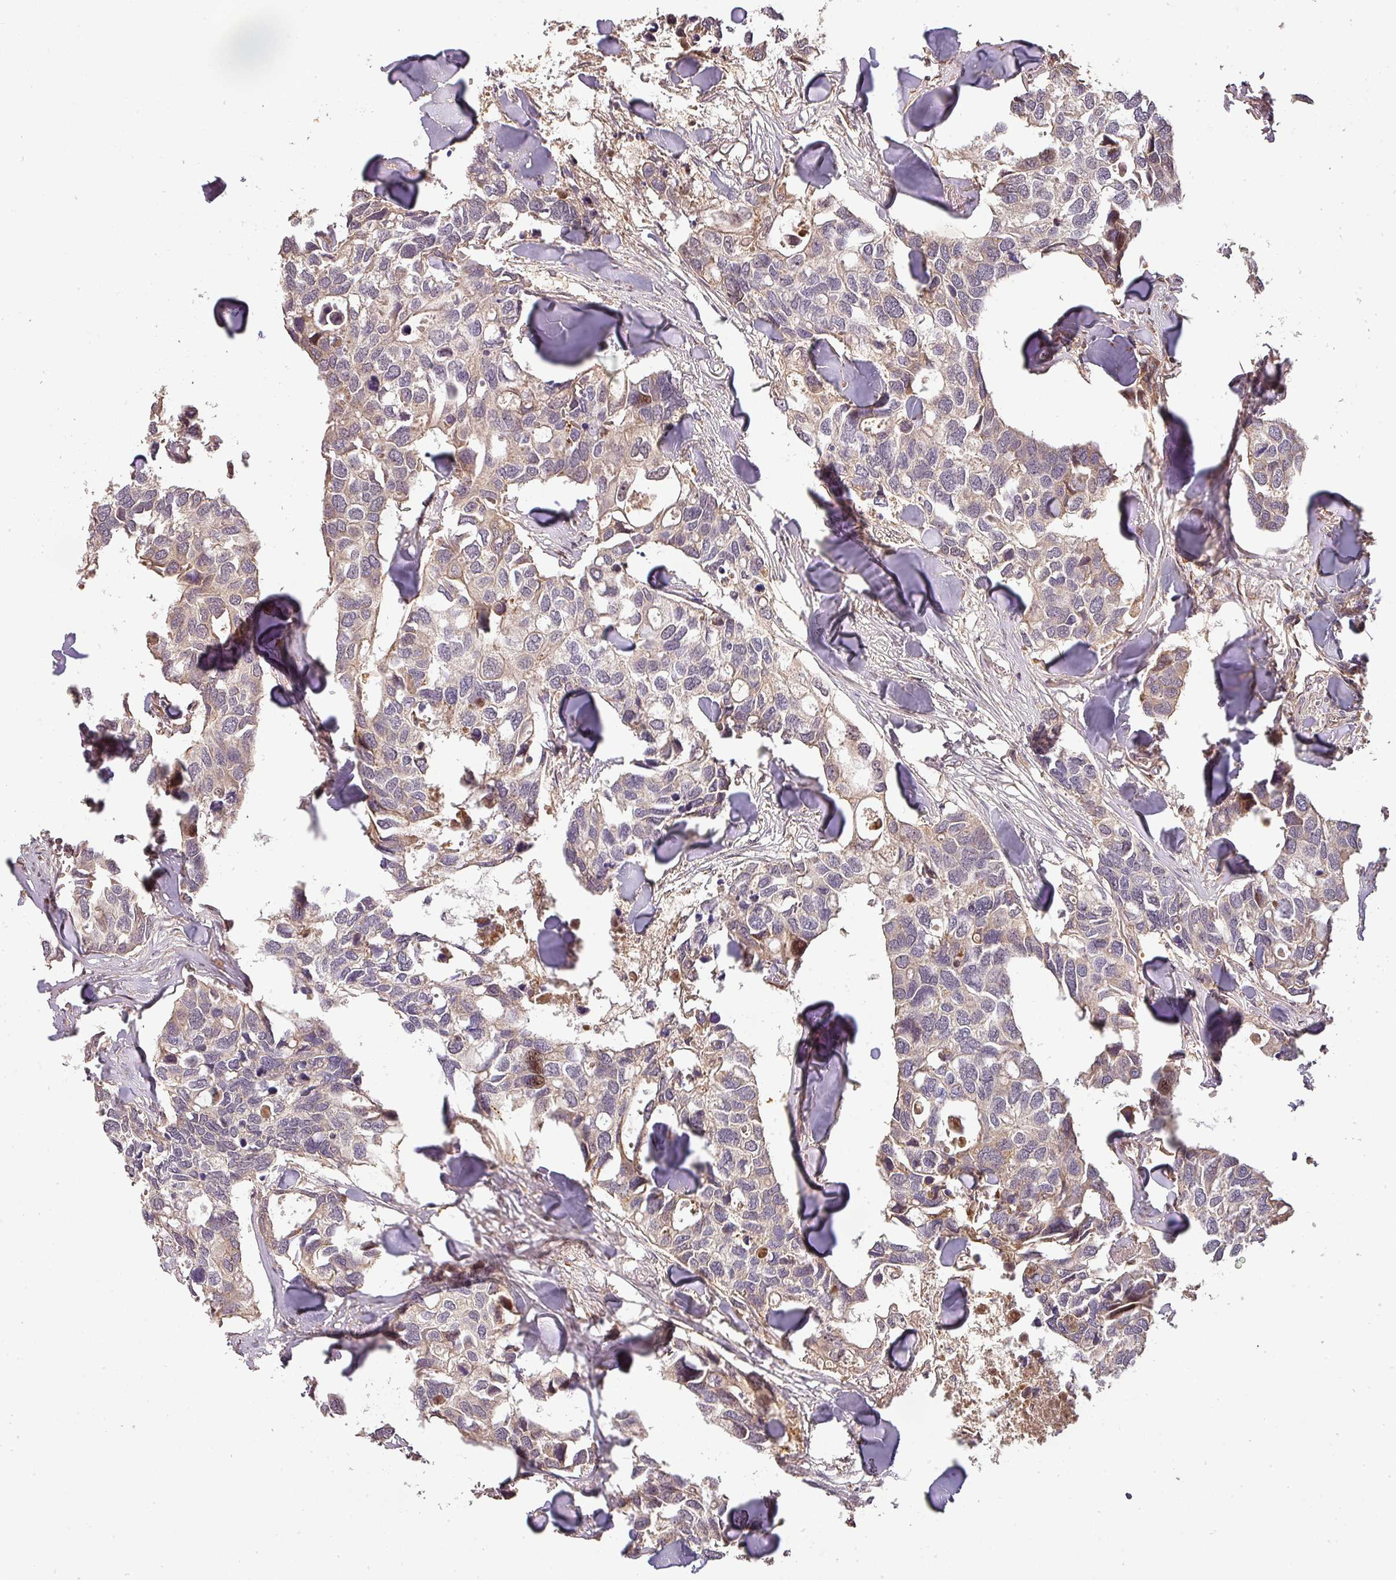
{"staining": {"intensity": "weak", "quantity": "<25%", "location": "nuclear"}, "tissue": "breast cancer", "cell_type": "Tumor cells", "image_type": "cancer", "snomed": [{"axis": "morphology", "description": "Duct carcinoma"}, {"axis": "topography", "description": "Breast"}], "caption": "This is an IHC micrograph of invasive ductal carcinoma (breast). There is no positivity in tumor cells.", "gene": "BPIFB3", "patient": {"sex": "female", "age": 83}}